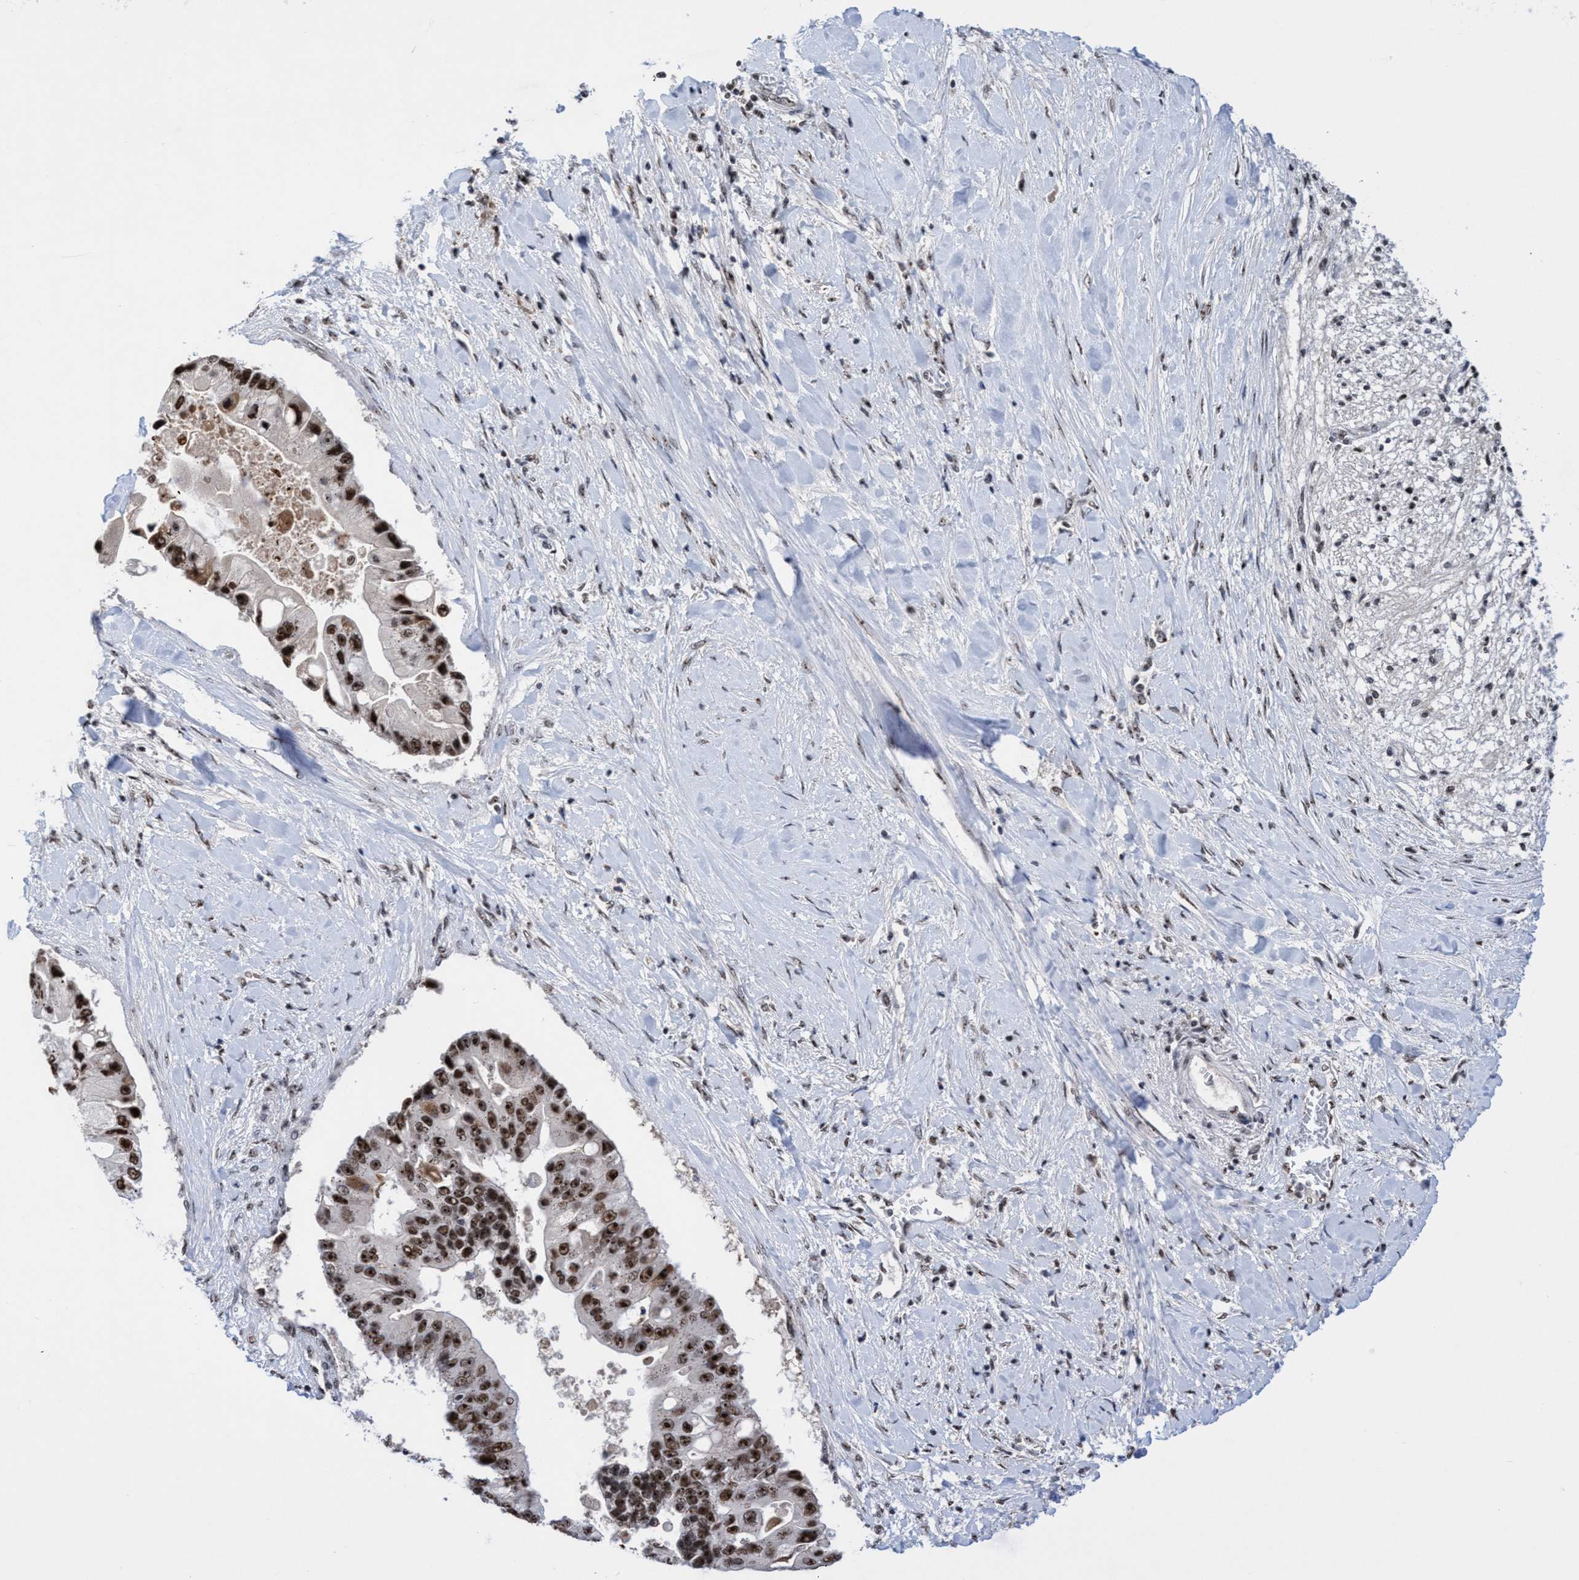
{"staining": {"intensity": "strong", "quantity": ">75%", "location": "nuclear"}, "tissue": "liver cancer", "cell_type": "Tumor cells", "image_type": "cancer", "snomed": [{"axis": "morphology", "description": "Cholangiocarcinoma"}, {"axis": "topography", "description": "Liver"}], "caption": "A histopathology image of human liver cholangiocarcinoma stained for a protein demonstrates strong nuclear brown staining in tumor cells.", "gene": "EFCAB10", "patient": {"sex": "male", "age": 50}}